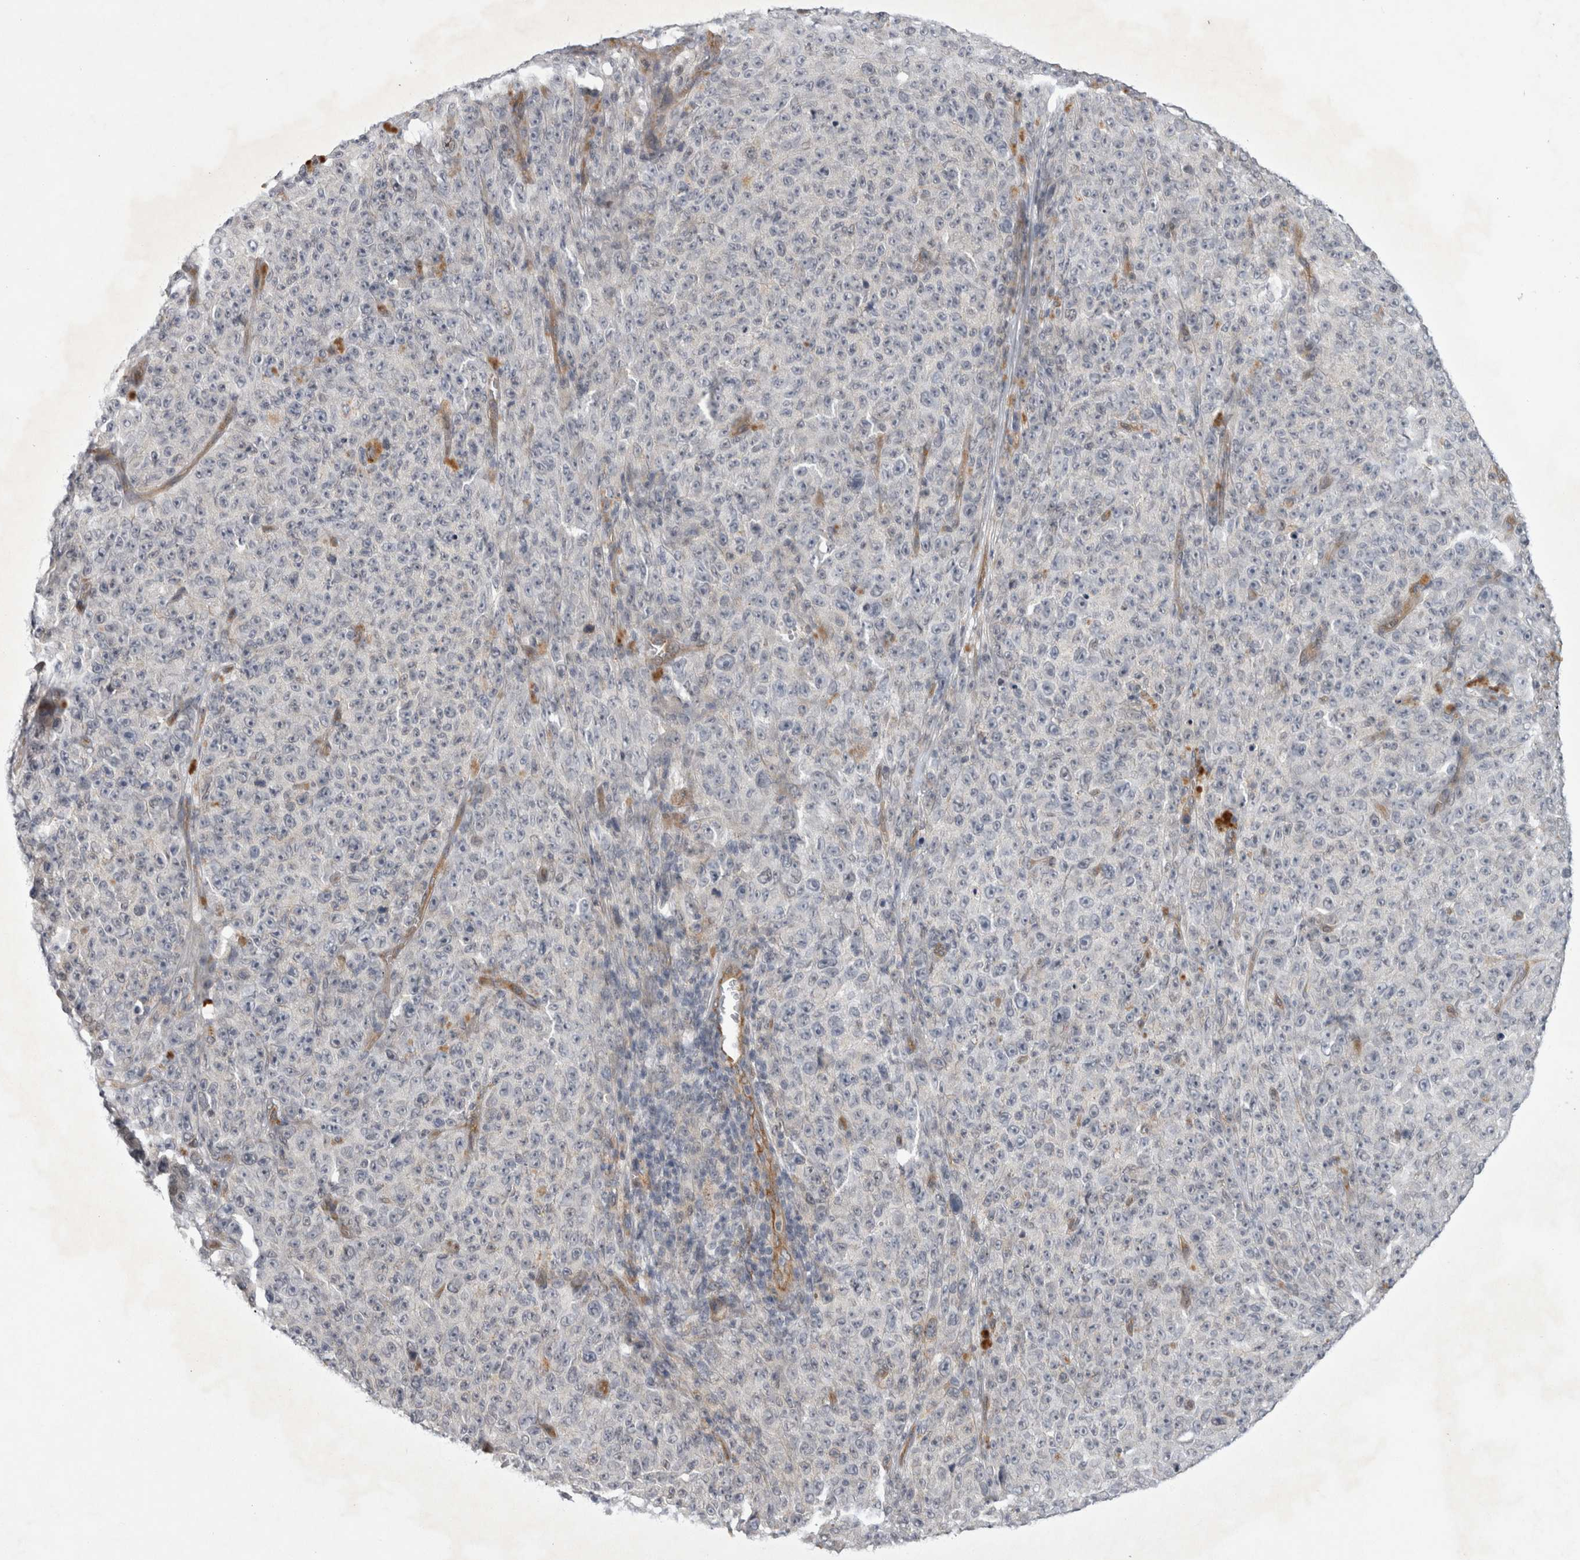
{"staining": {"intensity": "negative", "quantity": "none", "location": "none"}, "tissue": "melanoma", "cell_type": "Tumor cells", "image_type": "cancer", "snomed": [{"axis": "morphology", "description": "Malignant melanoma, NOS"}, {"axis": "topography", "description": "Skin"}], "caption": "Image shows no protein positivity in tumor cells of malignant melanoma tissue.", "gene": "PARP11", "patient": {"sex": "female", "age": 82}}